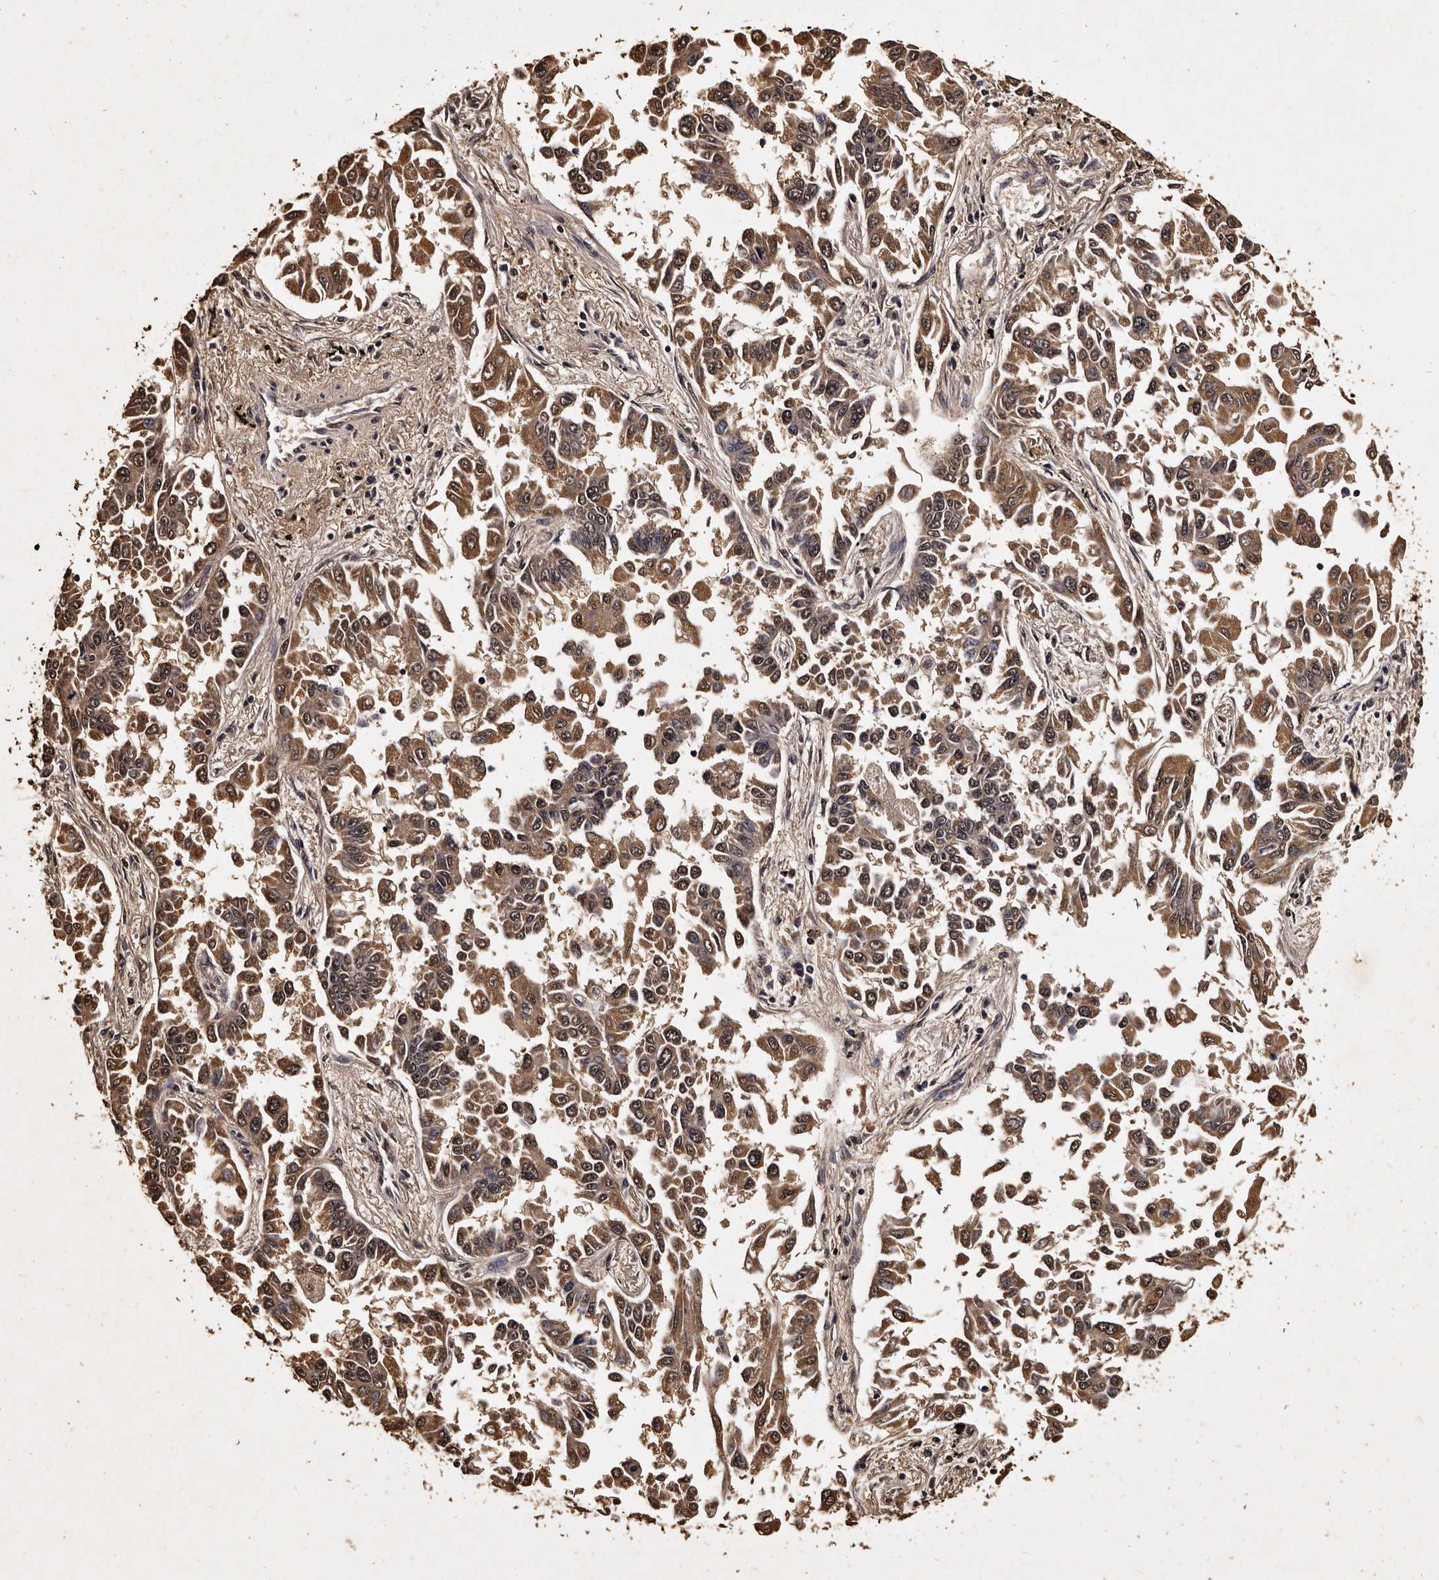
{"staining": {"intensity": "moderate", "quantity": ">75%", "location": "cytoplasmic/membranous,nuclear"}, "tissue": "lung cancer", "cell_type": "Tumor cells", "image_type": "cancer", "snomed": [{"axis": "morphology", "description": "Adenocarcinoma, NOS"}, {"axis": "topography", "description": "Lung"}], "caption": "Immunohistochemistry image of neoplastic tissue: lung adenocarcinoma stained using immunohistochemistry (IHC) reveals medium levels of moderate protein expression localized specifically in the cytoplasmic/membranous and nuclear of tumor cells, appearing as a cytoplasmic/membranous and nuclear brown color.", "gene": "PARS2", "patient": {"sex": "female", "age": 67}}